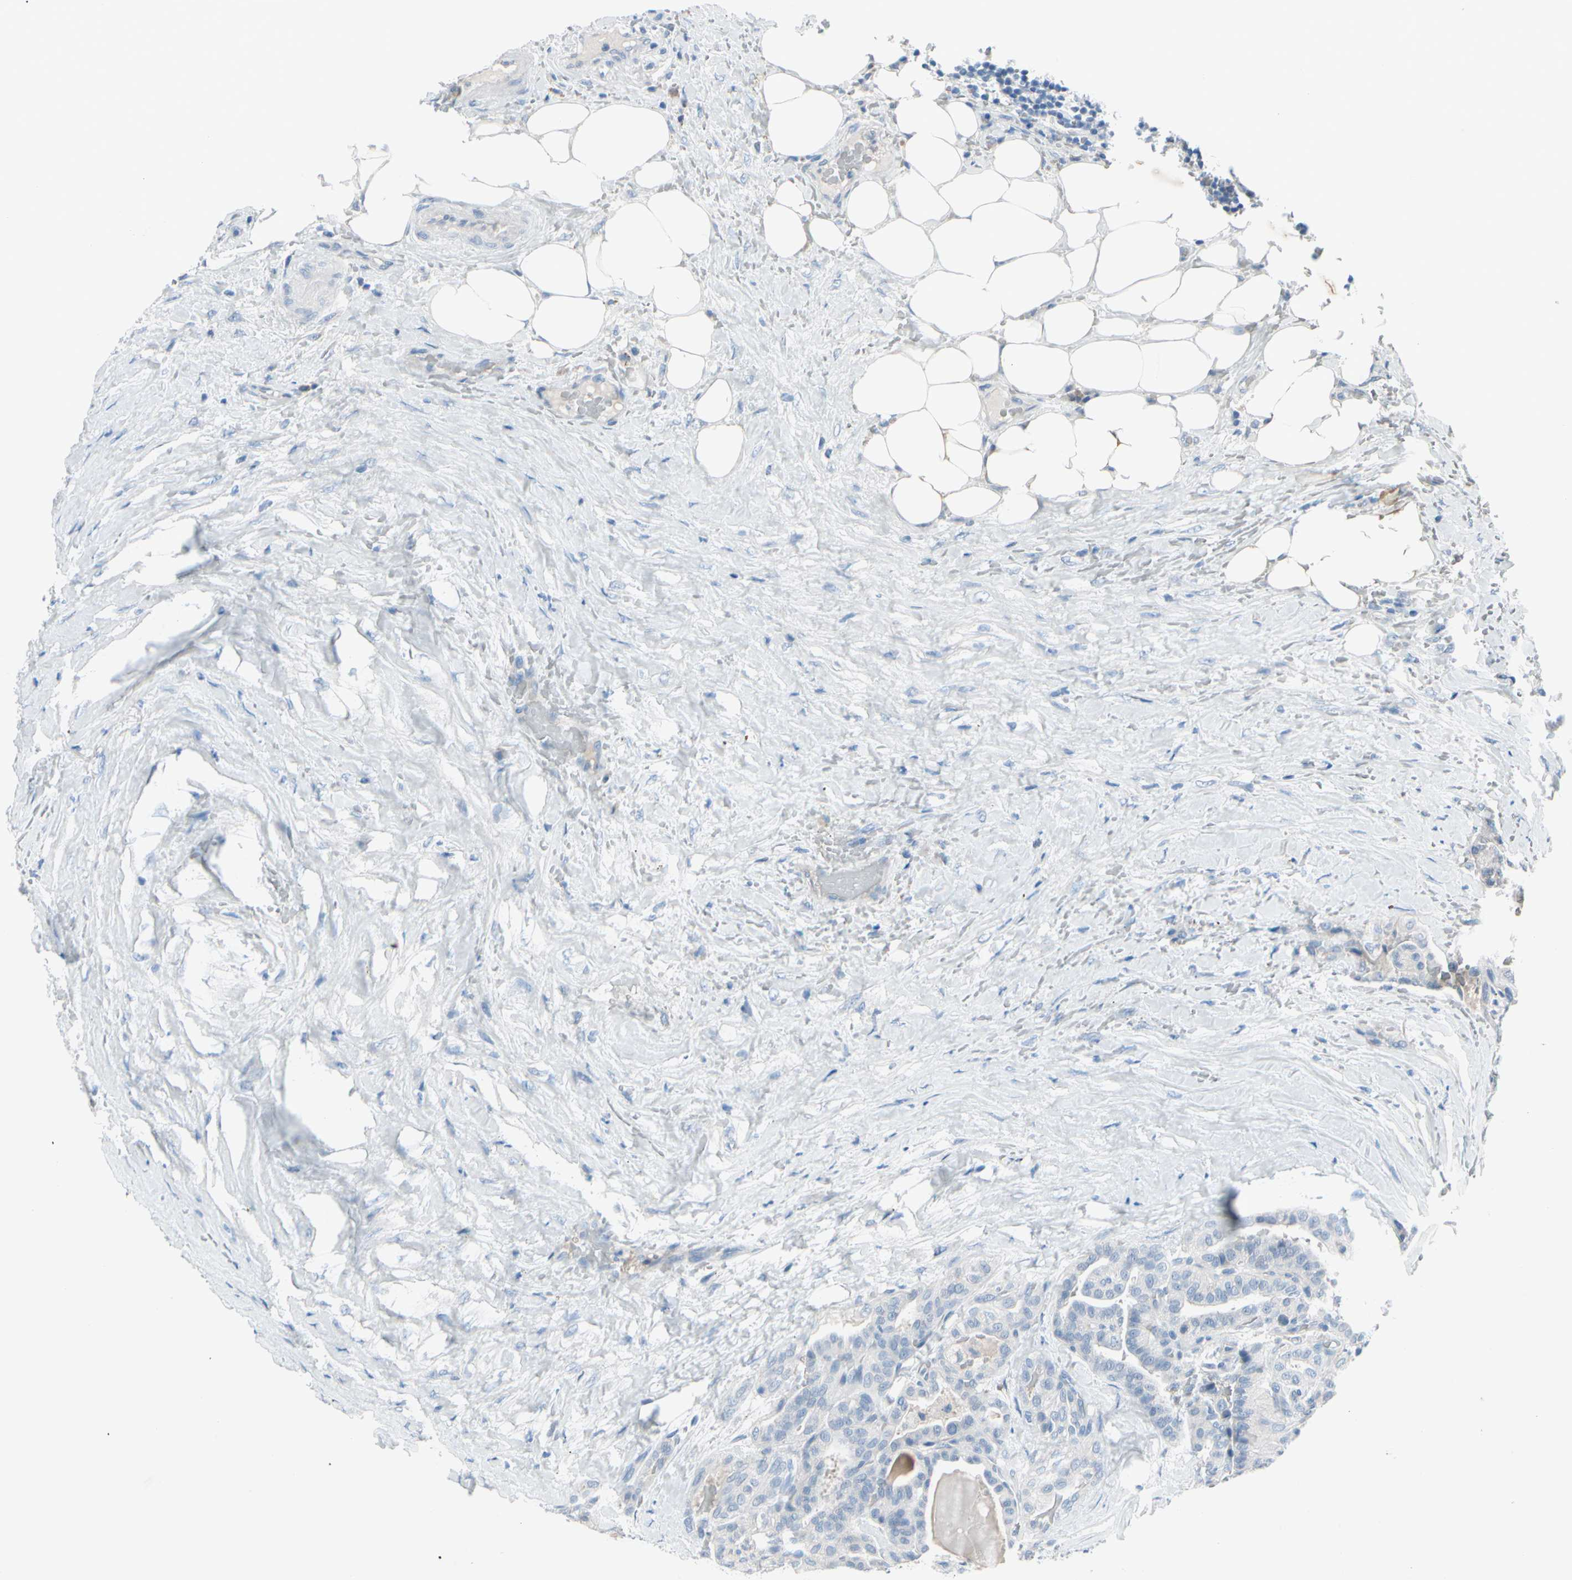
{"staining": {"intensity": "negative", "quantity": "none", "location": "none"}, "tissue": "thyroid cancer", "cell_type": "Tumor cells", "image_type": "cancer", "snomed": [{"axis": "morphology", "description": "Papillary adenocarcinoma, NOS"}, {"axis": "topography", "description": "Thyroid gland"}], "caption": "An immunohistochemistry photomicrograph of thyroid cancer (papillary adenocarcinoma) is shown. There is no staining in tumor cells of thyroid cancer (papillary adenocarcinoma). The staining is performed using DAB brown chromogen with nuclei counter-stained in using hematoxylin.", "gene": "PGR", "patient": {"sex": "male", "age": 77}}